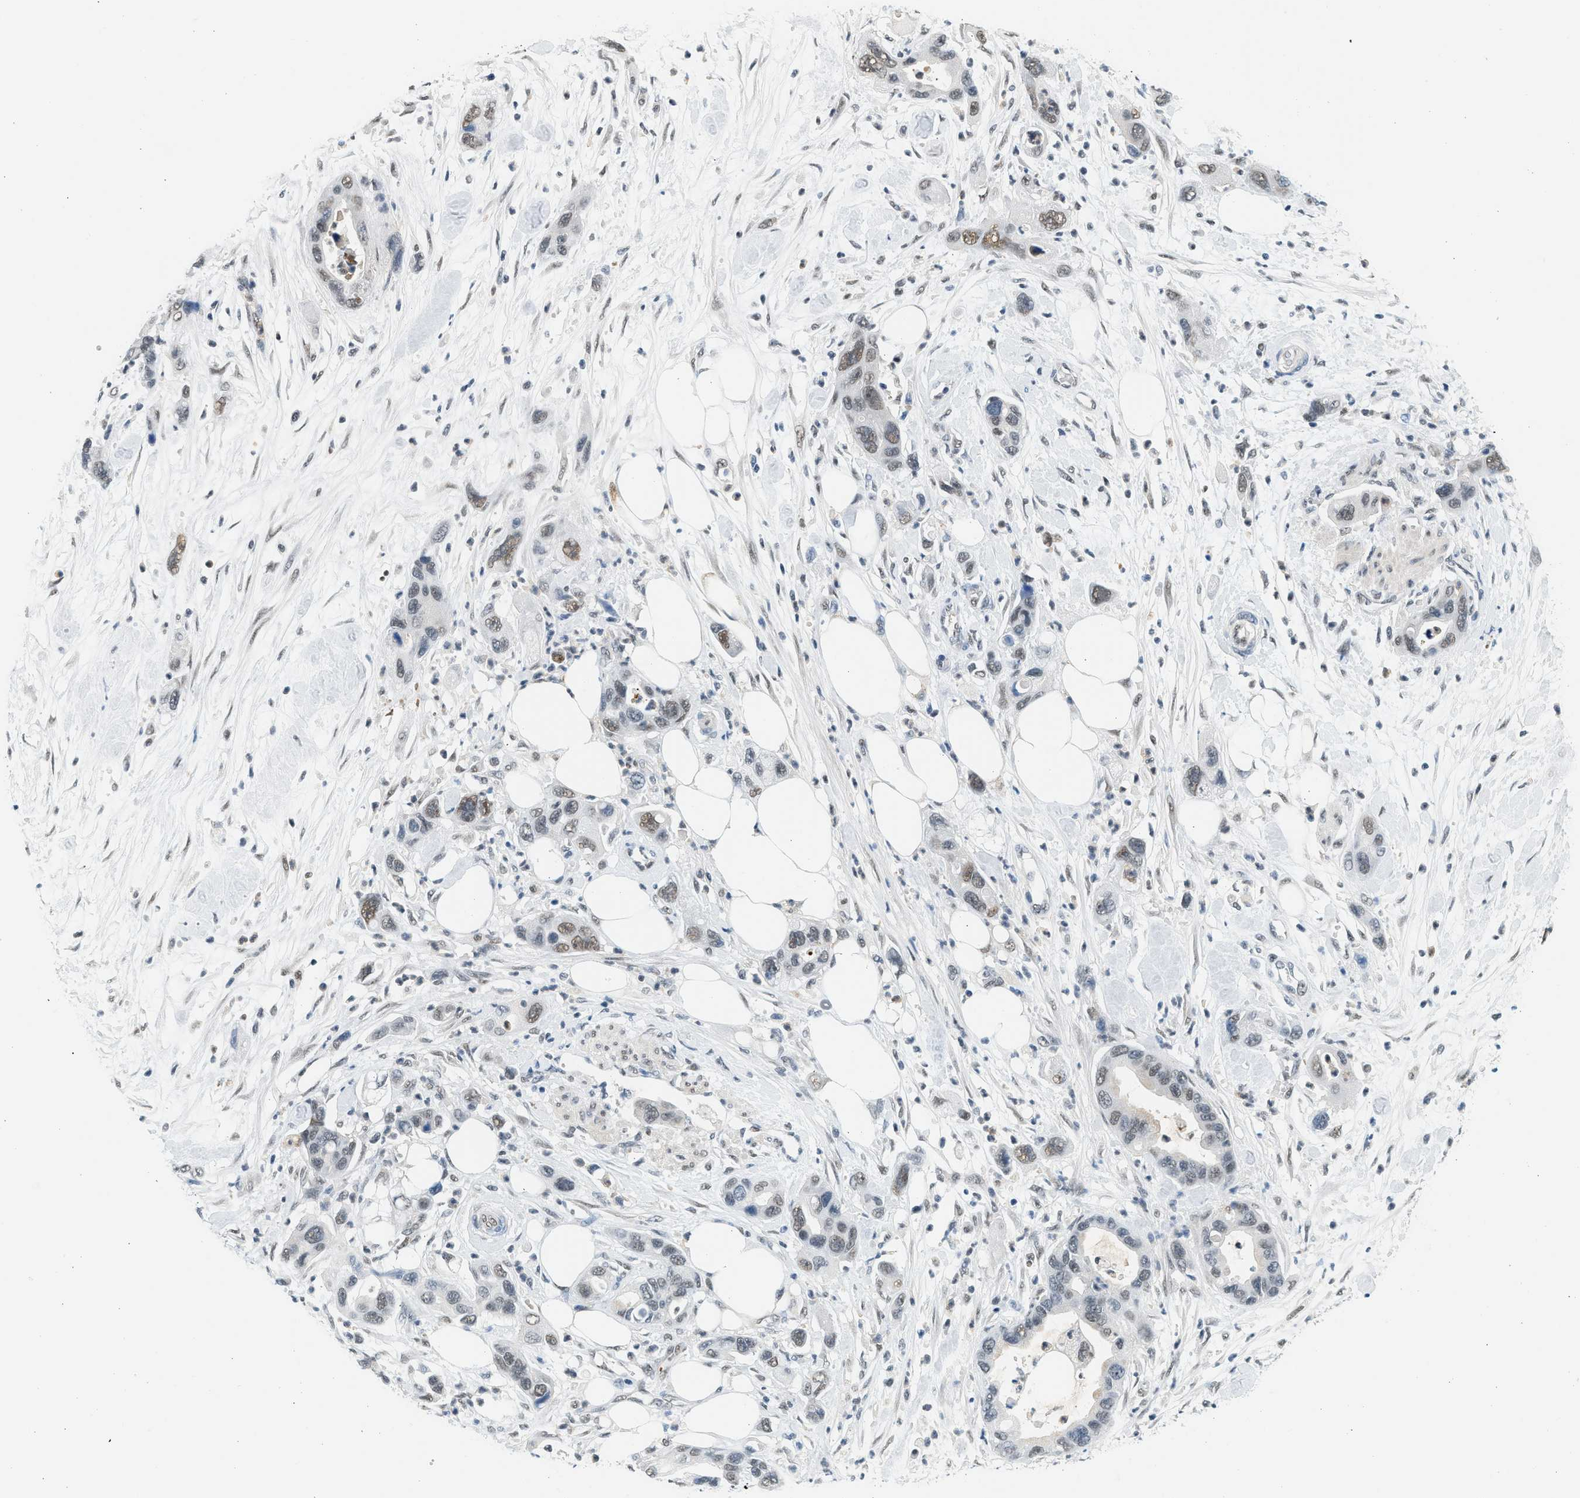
{"staining": {"intensity": "weak", "quantity": ">75%", "location": "nuclear"}, "tissue": "pancreatic cancer", "cell_type": "Tumor cells", "image_type": "cancer", "snomed": [{"axis": "morphology", "description": "Normal tissue, NOS"}, {"axis": "morphology", "description": "Adenocarcinoma, NOS"}, {"axis": "topography", "description": "Pancreas"}], "caption": "Approximately >75% of tumor cells in human pancreatic cancer (adenocarcinoma) exhibit weak nuclear protein expression as visualized by brown immunohistochemical staining.", "gene": "HIPK1", "patient": {"sex": "female", "age": 71}}